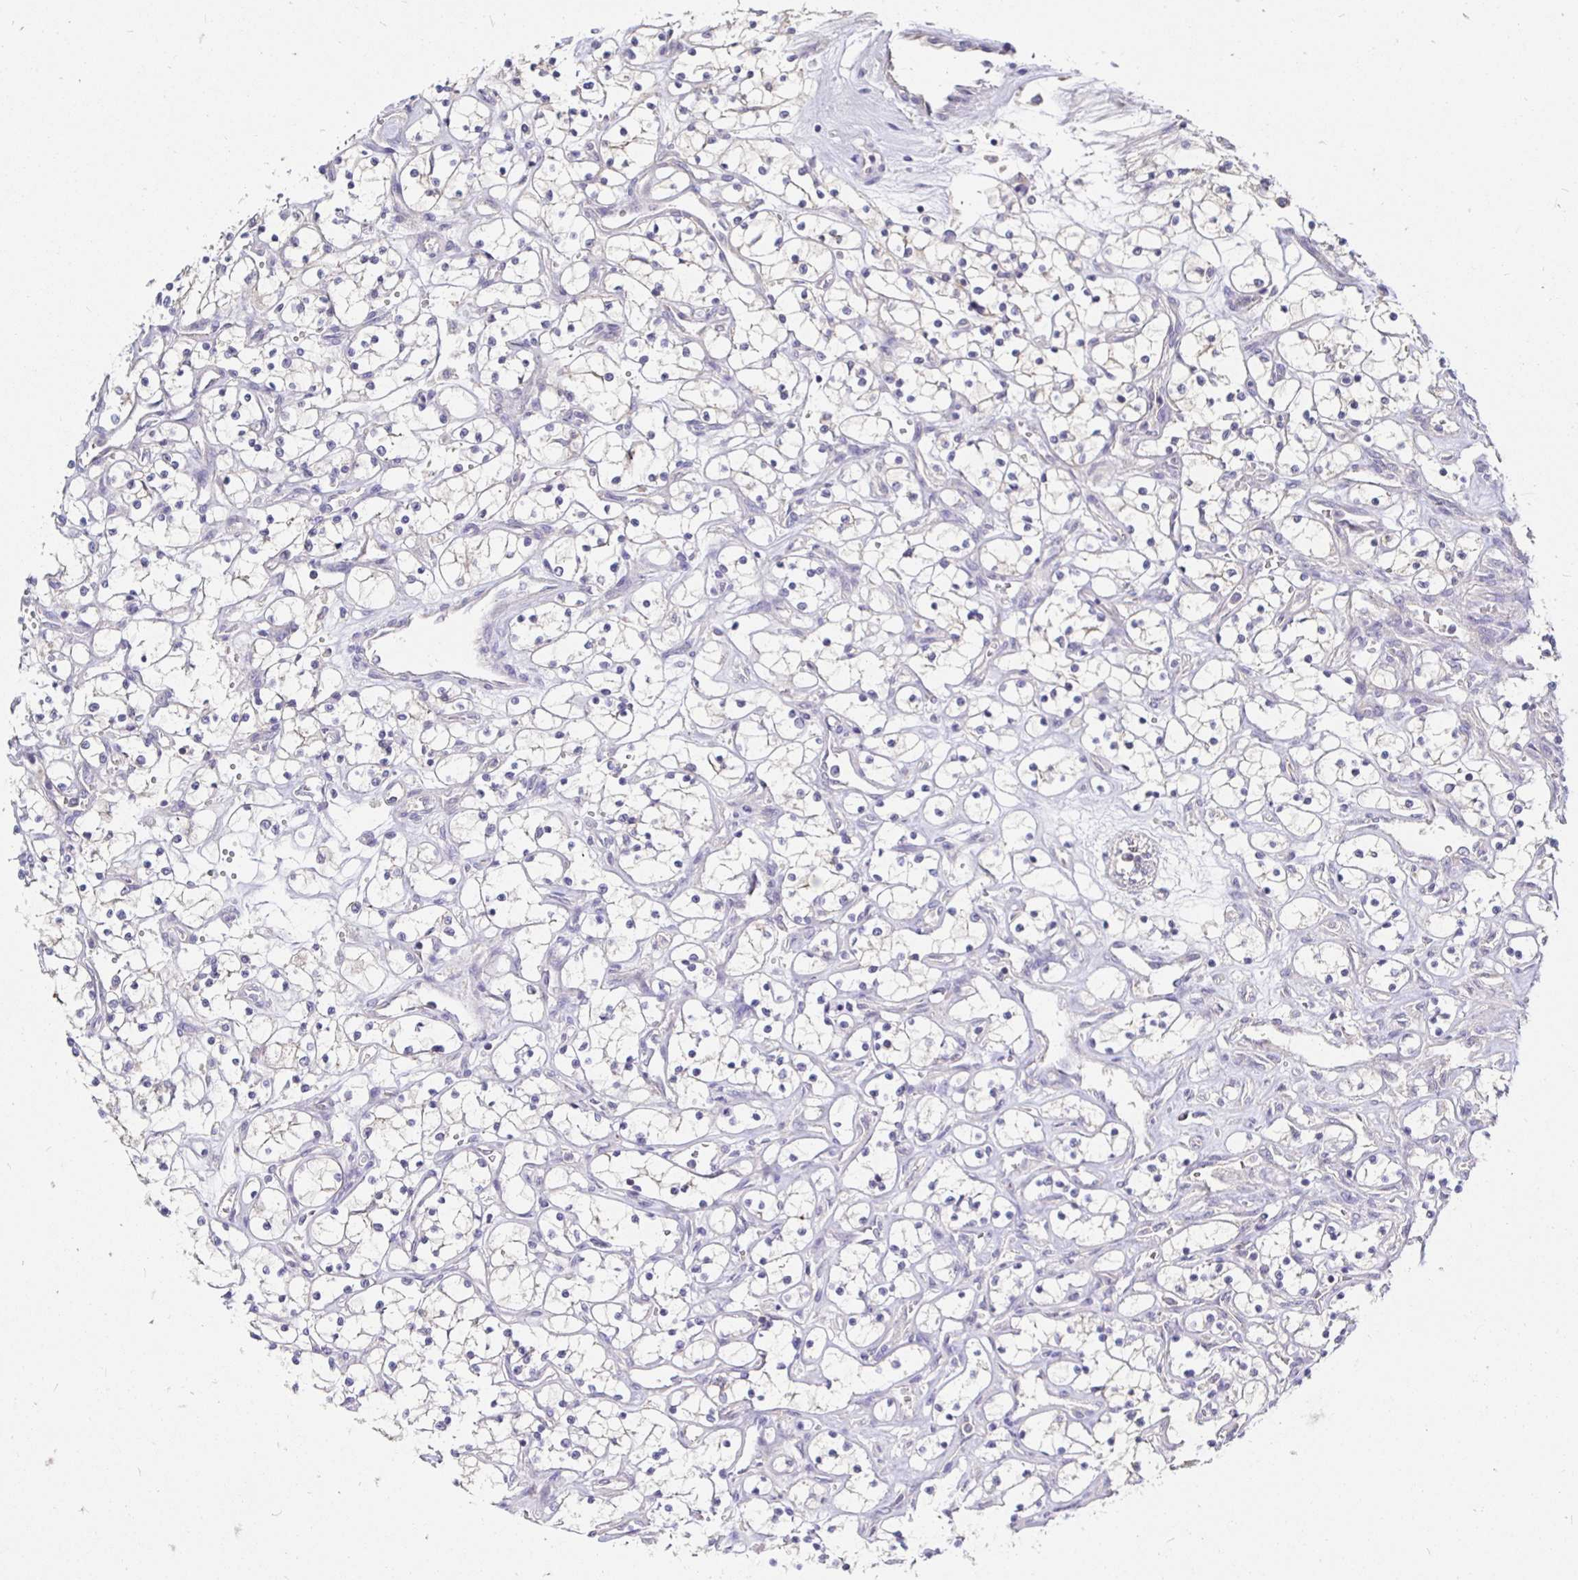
{"staining": {"intensity": "negative", "quantity": "none", "location": "none"}, "tissue": "renal cancer", "cell_type": "Tumor cells", "image_type": "cancer", "snomed": [{"axis": "morphology", "description": "Adenocarcinoma, NOS"}, {"axis": "topography", "description": "Kidney"}], "caption": "This is a histopathology image of IHC staining of renal adenocarcinoma, which shows no expression in tumor cells. (DAB IHC visualized using brightfield microscopy, high magnification).", "gene": "KIF21A", "patient": {"sex": "female", "age": 69}}